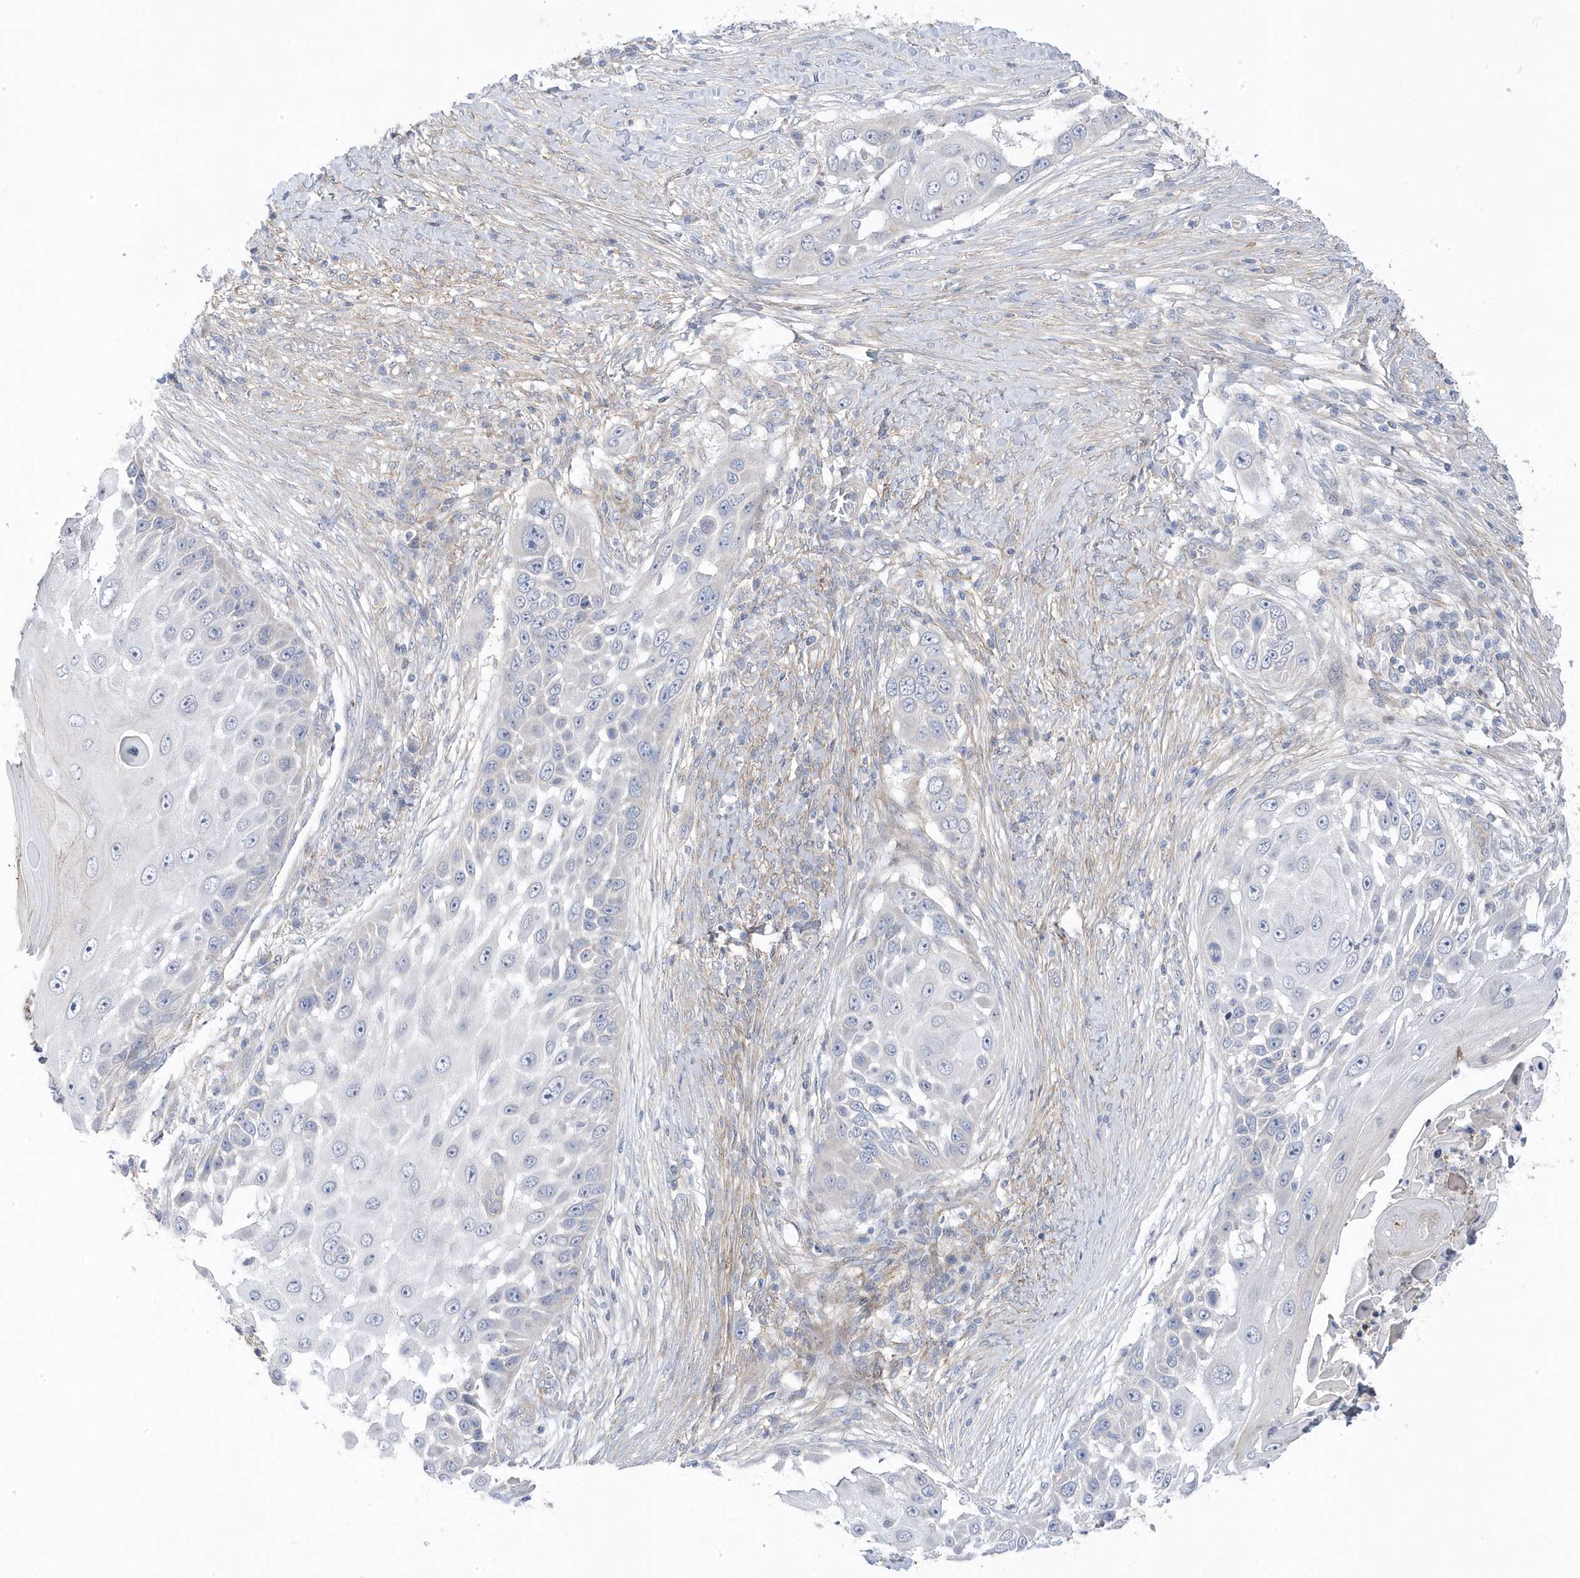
{"staining": {"intensity": "negative", "quantity": "none", "location": "none"}, "tissue": "skin cancer", "cell_type": "Tumor cells", "image_type": "cancer", "snomed": [{"axis": "morphology", "description": "Squamous cell carcinoma, NOS"}, {"axis": "topography", "description": "Skin"}], "caption": "Tumor cells show no significant staining in skin squamous cell carcinoma. (Brightfield microscopy of DAB (3,3'-diaminobenzidine) IHC at high magnification).", "gene": "ANAPC1", "patient": {"sex": "female", "age": 44}}